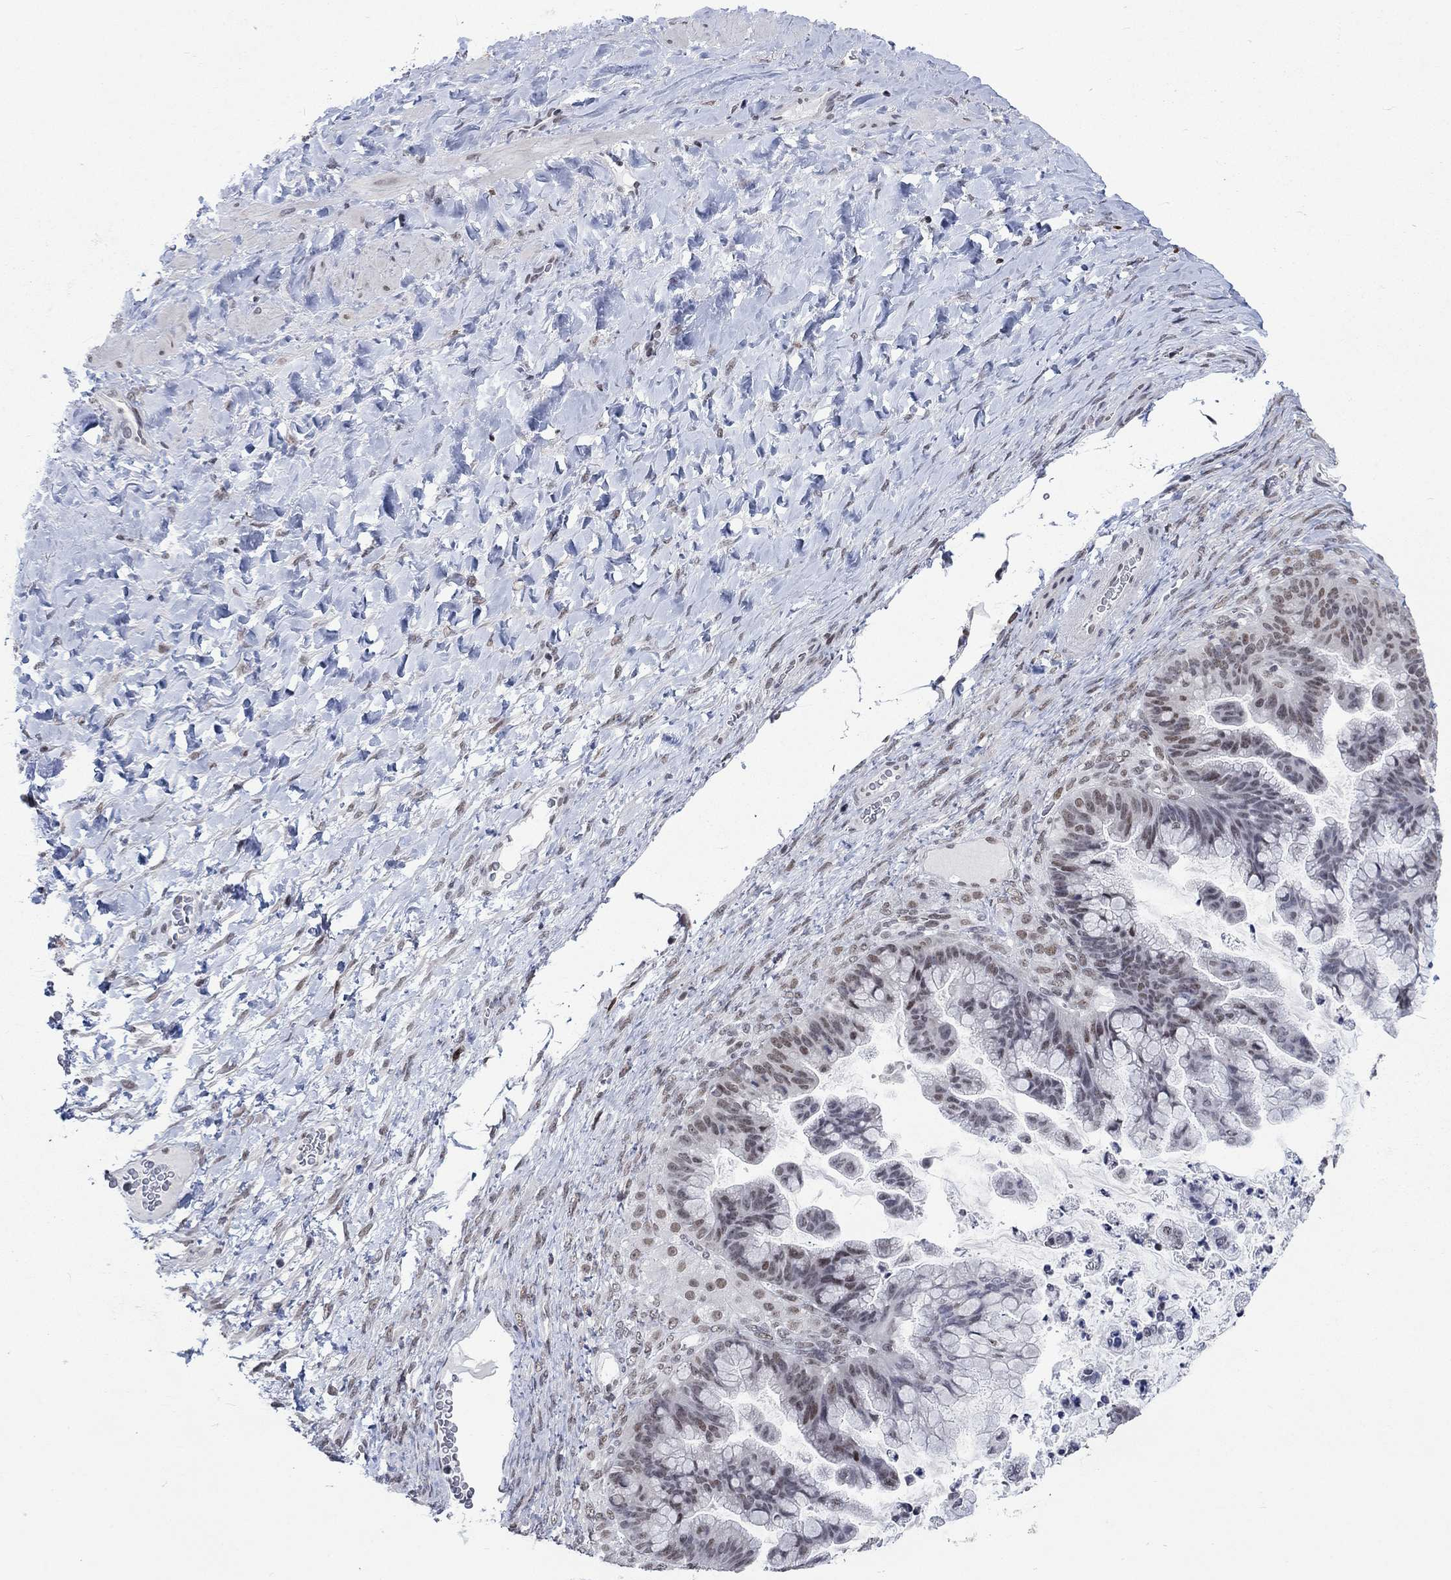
{"staining": {"intensity": "moderate", "quantity": "25%-75%", "location": "nuclear"}, "tissue": "ovarian cancer", "cell_type": "Tumor cells", "image_type": "cancer", "snomed": [{"axis": "morphology", "description": "Cystadenocarcinoma, mucinous, NOS"}, {"axis": "topography", "description": "Ovary"}], "caption": "This histopathology image reveals IHC staining of human ovarian cancer, with medium moderate nuclear staining in about 25%-75% of tumor cells.", "gene": "HCFC1", "patient": {"sex": "female", "age": 67}}